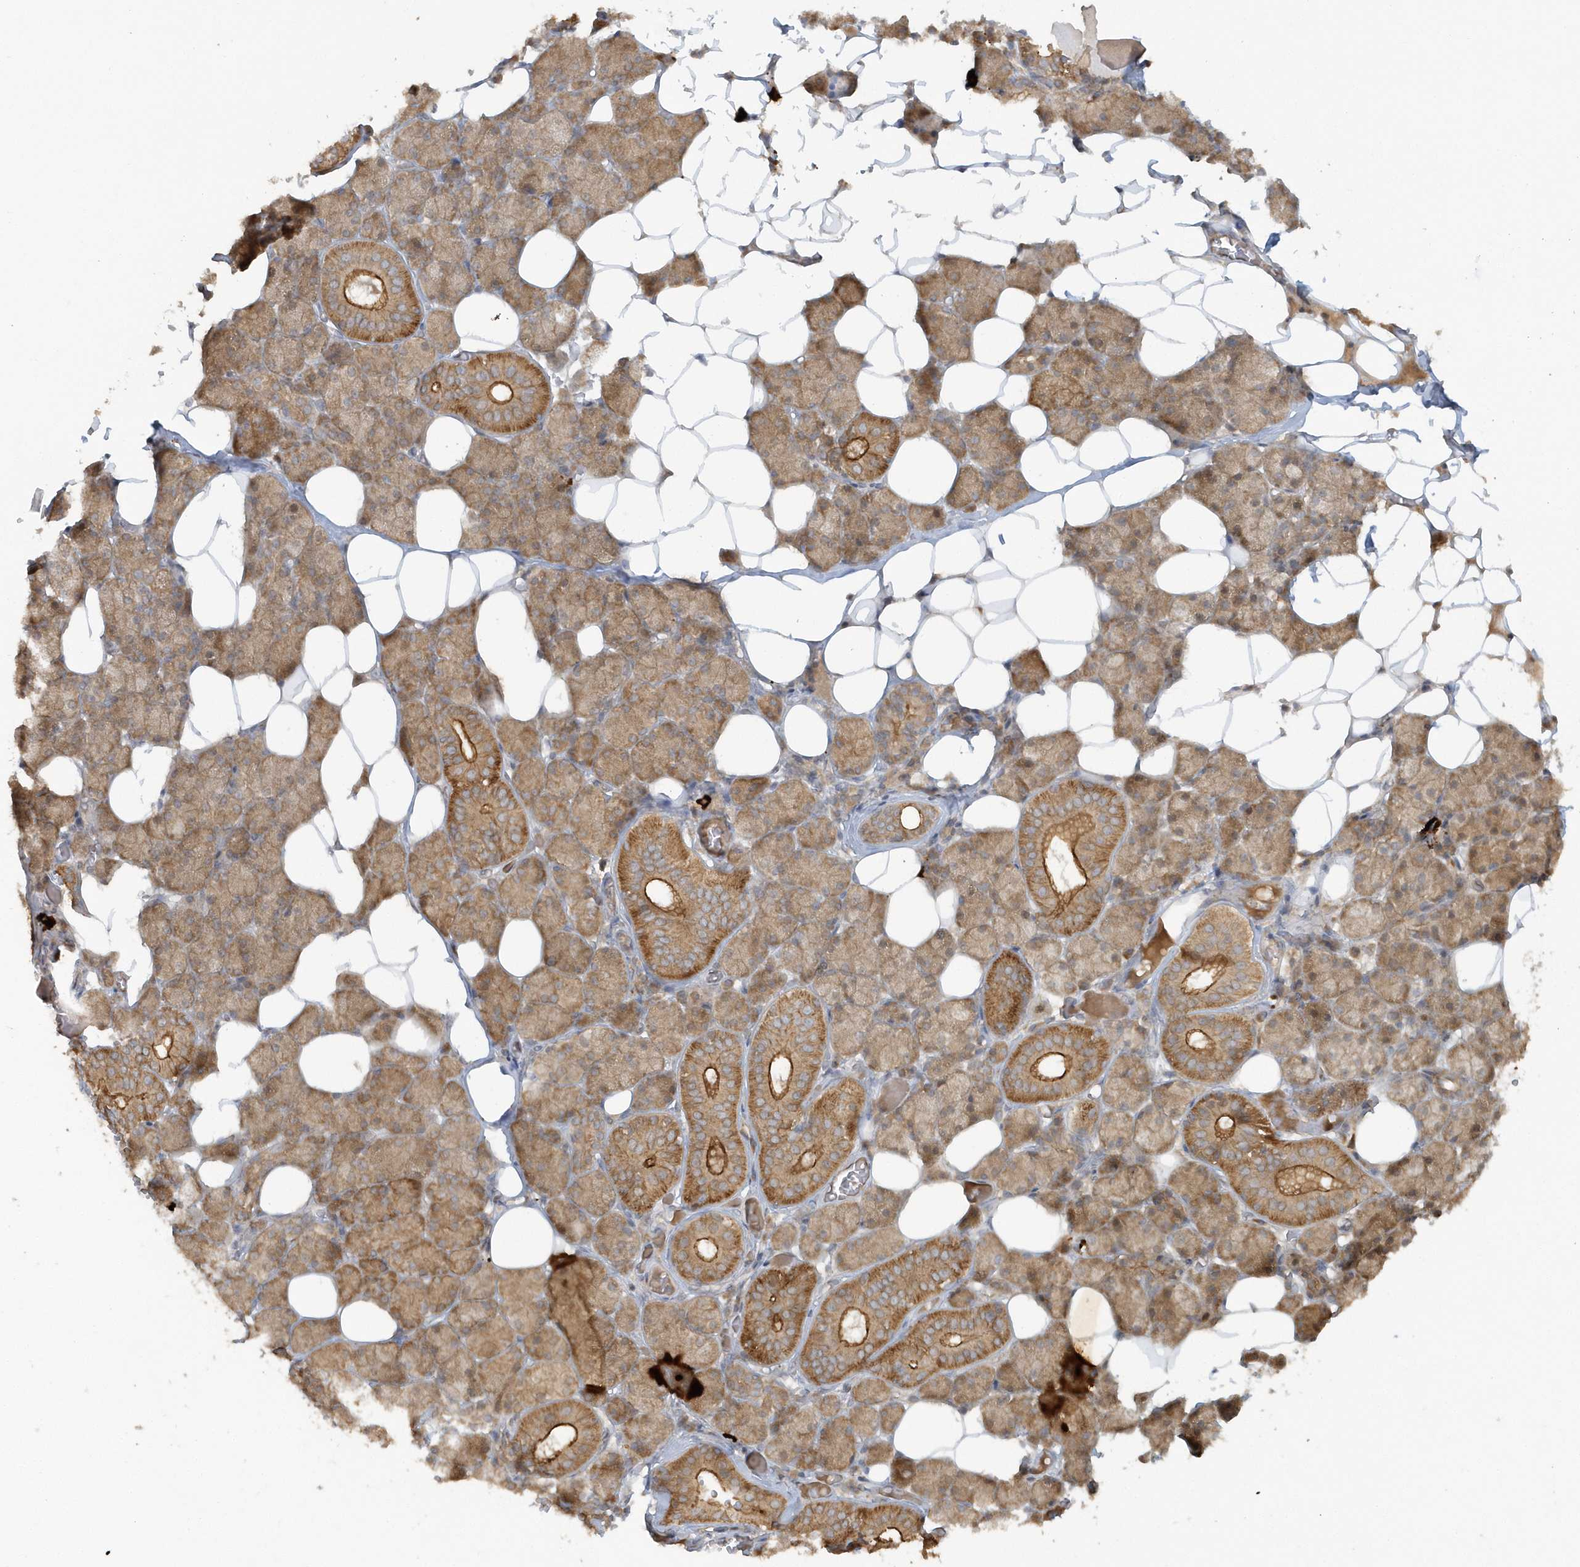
{"staining": {"intensity": "moderate", "quantity": ">75%", "location": "cytoplasmic/membranous"}, "tissue": "salivary gland", "cell_type": "Glandular cells", "image_type": "normal", "snomed": [{"axis": "morphology", "description": "Normal tissue, NOS"}, {"axis": "topography", "description": "Salivary gland"}], "caption": "Salivary gland stained for a protein displays moderate cytoplasmic/membranous positivity in glandular cells. (Brightfield microscopy of DAB IHC at high magnification).", "gene": "STIM2", "patient": {"sex": "female", "age": 33}}